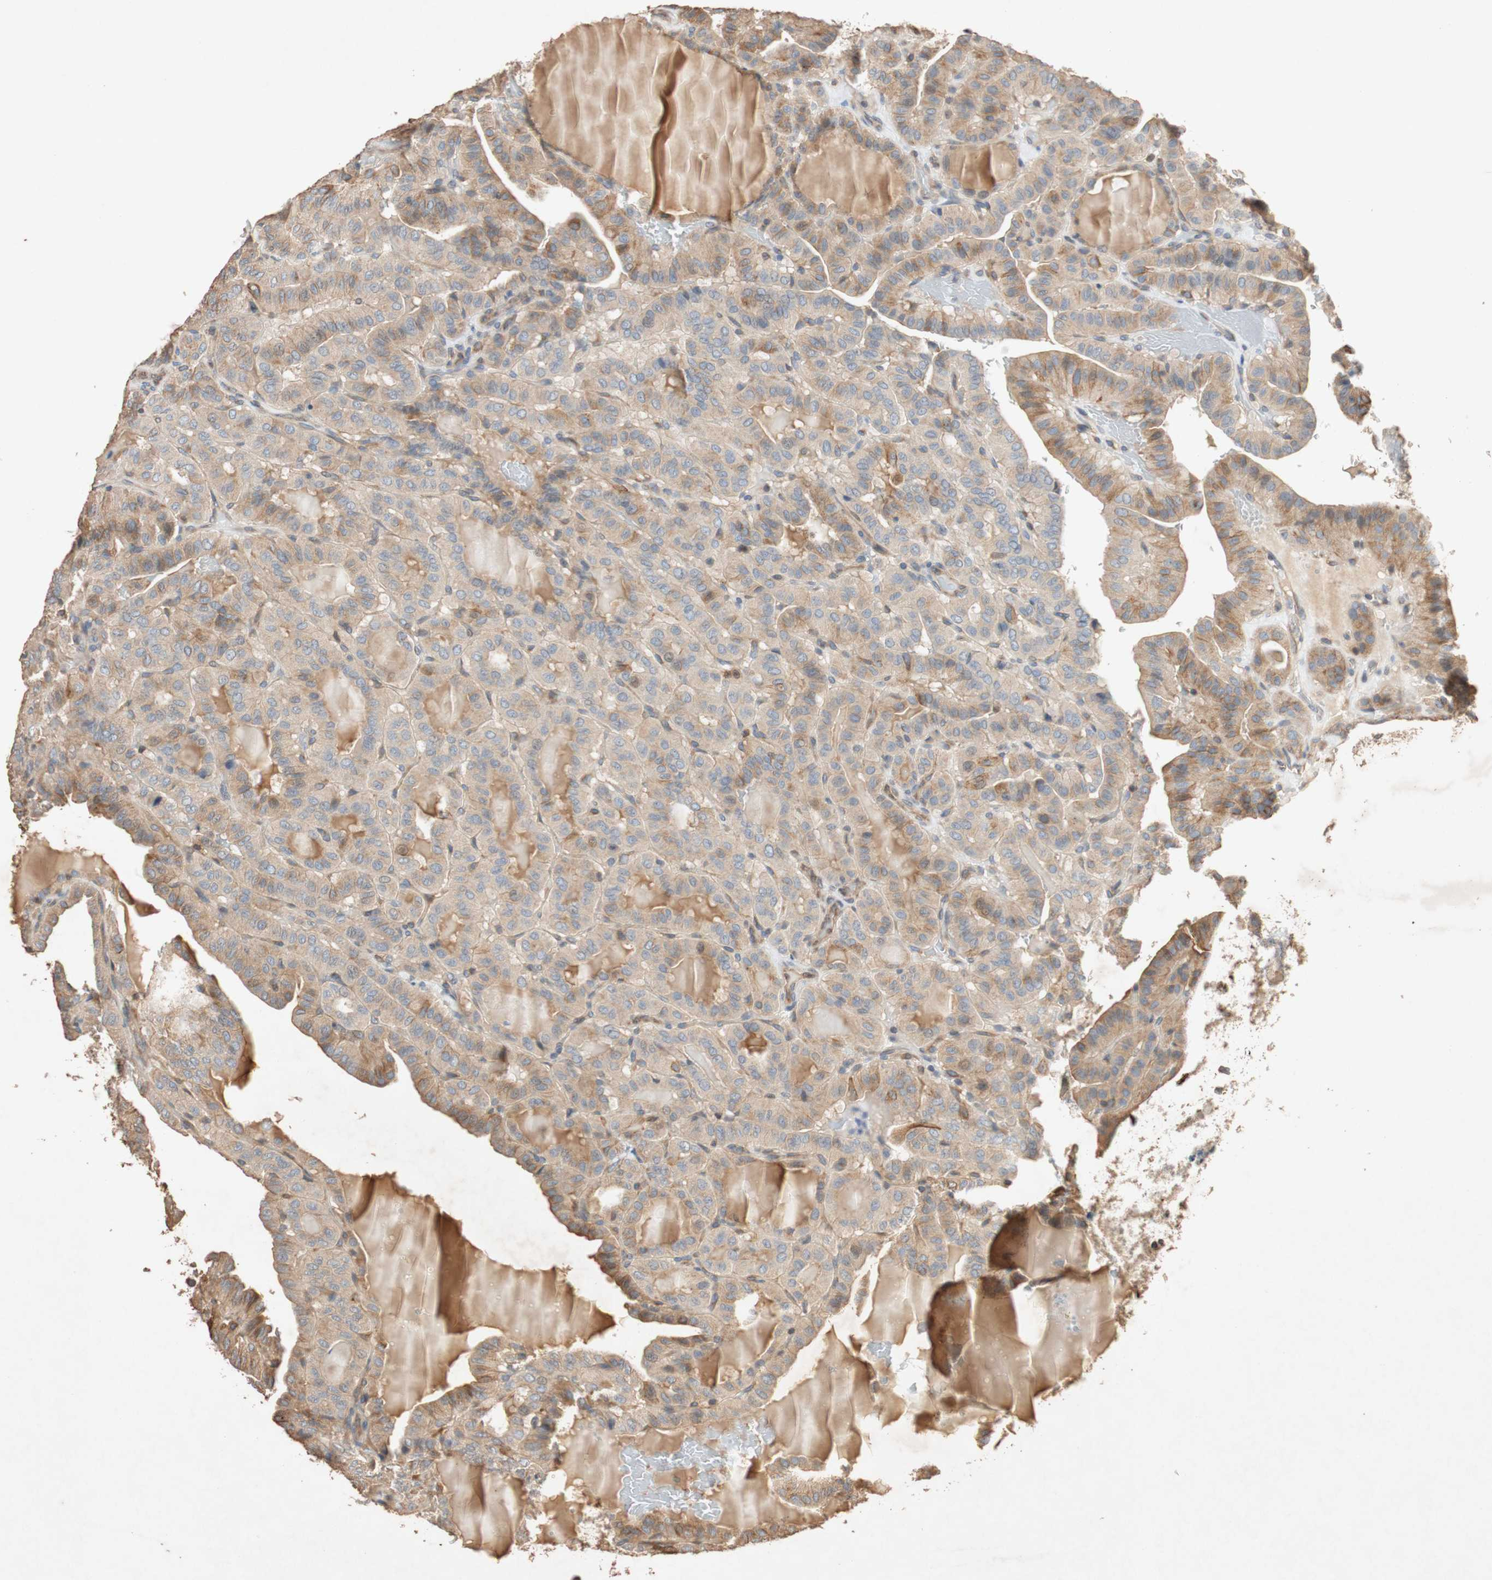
{"staining": {"intensity": "weak", "quantity": ">75%", "location": "cytoplasmic/membranous"}, "tissue": "thyroid cancer", "cell_type": "Tumor cells", "image_type": "cancer", "snomed": [{"axis": "morphology", "description": "Papillary adenocarcinoma, NOS"}, {"axis": "topography", "description": "Thyroid gland"}], "caption": "Brown immunohistochemical staining in human thyroid cancer (papillary adenocarcinoma) displays weak cytoplasmic/membranous positivity in approximately >75% of tumor cells.", "gene": "TUBB", "patient": {"sex": "male", "age": 77}}